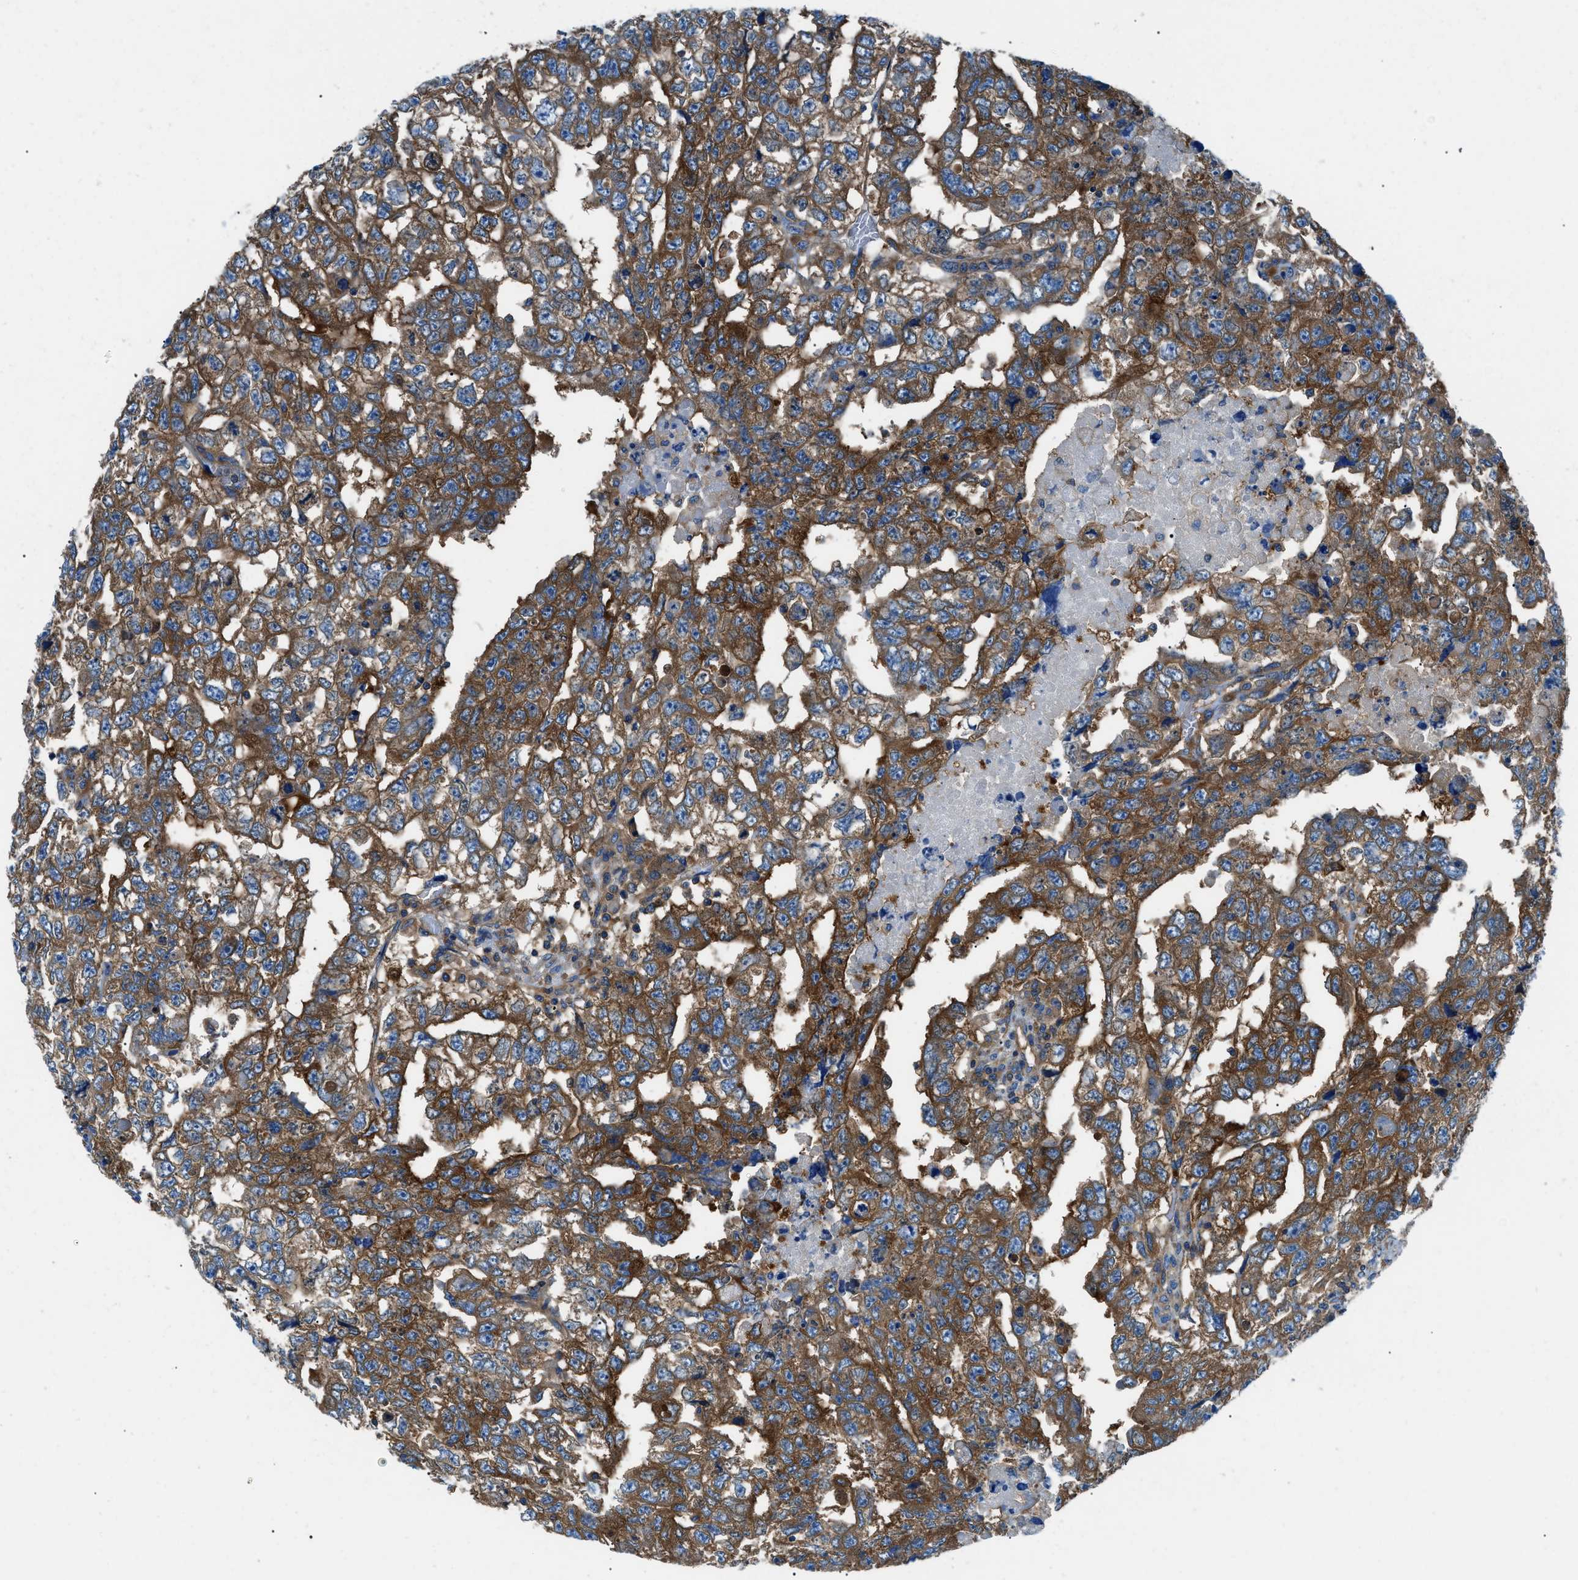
{"staining": {"intensity": "strong", "quantity": ">75%", "location": "cytoplasmic/membranous"}, "tissue": "testis cancer", "cell_type": "Tumor cells", "image_type": "cancer", "snomed": [{"axis": "morphology", "description": "Carcinoma, Embryonal, NOS"}, {"axis": "topography", "description": "Testis"}], "caption": "Immunohistochemical staining of human testis embryonal carcinoma demonstrates high levels of strong cytoplasmic/membranous staining in about >75% of tumor cells.", "gene": "SARS1", "patient": {"sex": "male", "age": 36}}